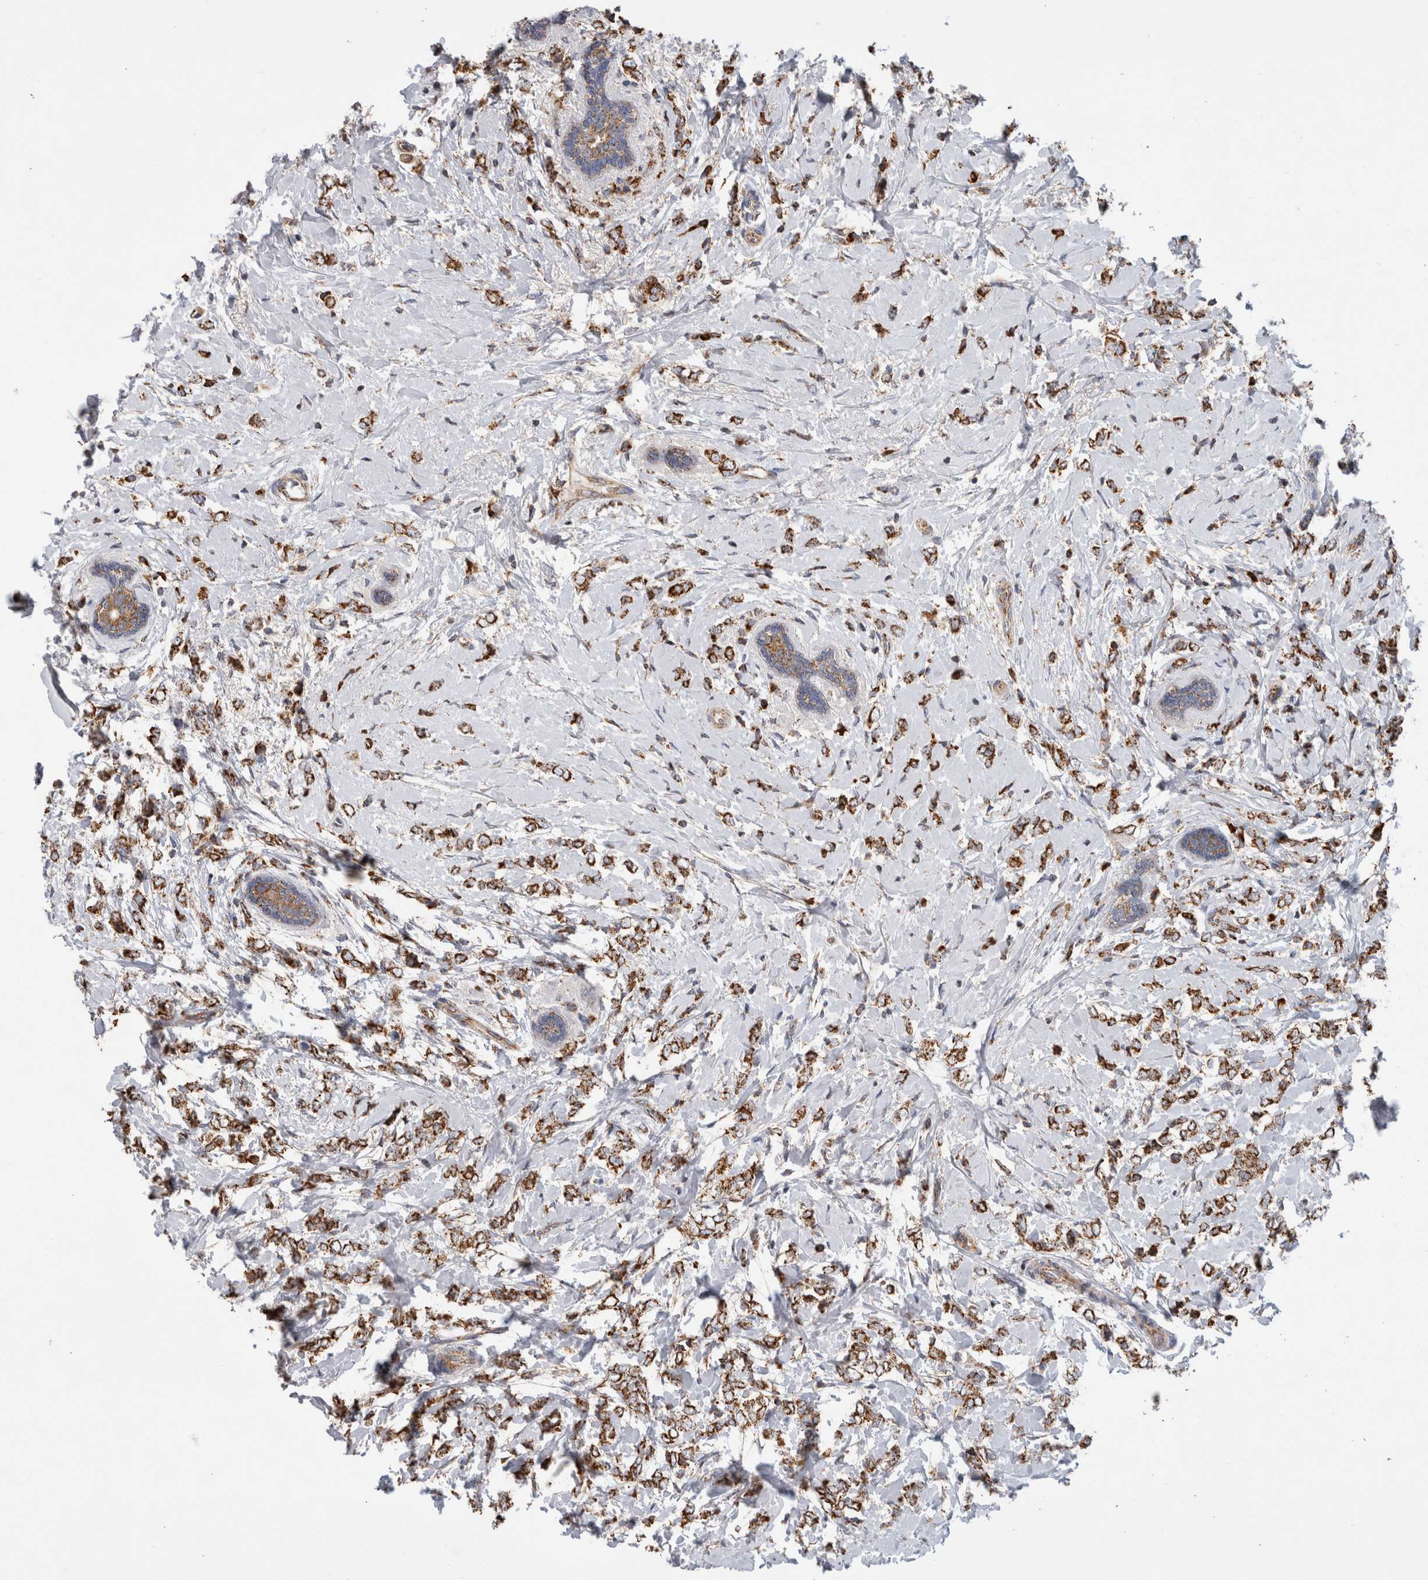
{"staining": {"intensity": "strong", "quantity": ">75%", "location": "cytoplasmic/membranous"}, "tissue": "breast cancer", "cell_type": "Tumor cells", "image_type": "cancer", "snomed": [{"axis": "morphology", "description": "Normal tissue, NOS"}, {"axis": "morphology", "description": "Lobular carcinoma"}, {"axis": "topography", "description": "Breast"}], "caption": "Lobular carcinoma (breast) stained with IHC exhibits strong cytoplasmic/membranous expression in approximately >75% of tumor cells.", "gene": "IARS2", "patient": {"sex": "female", "age": 47}}